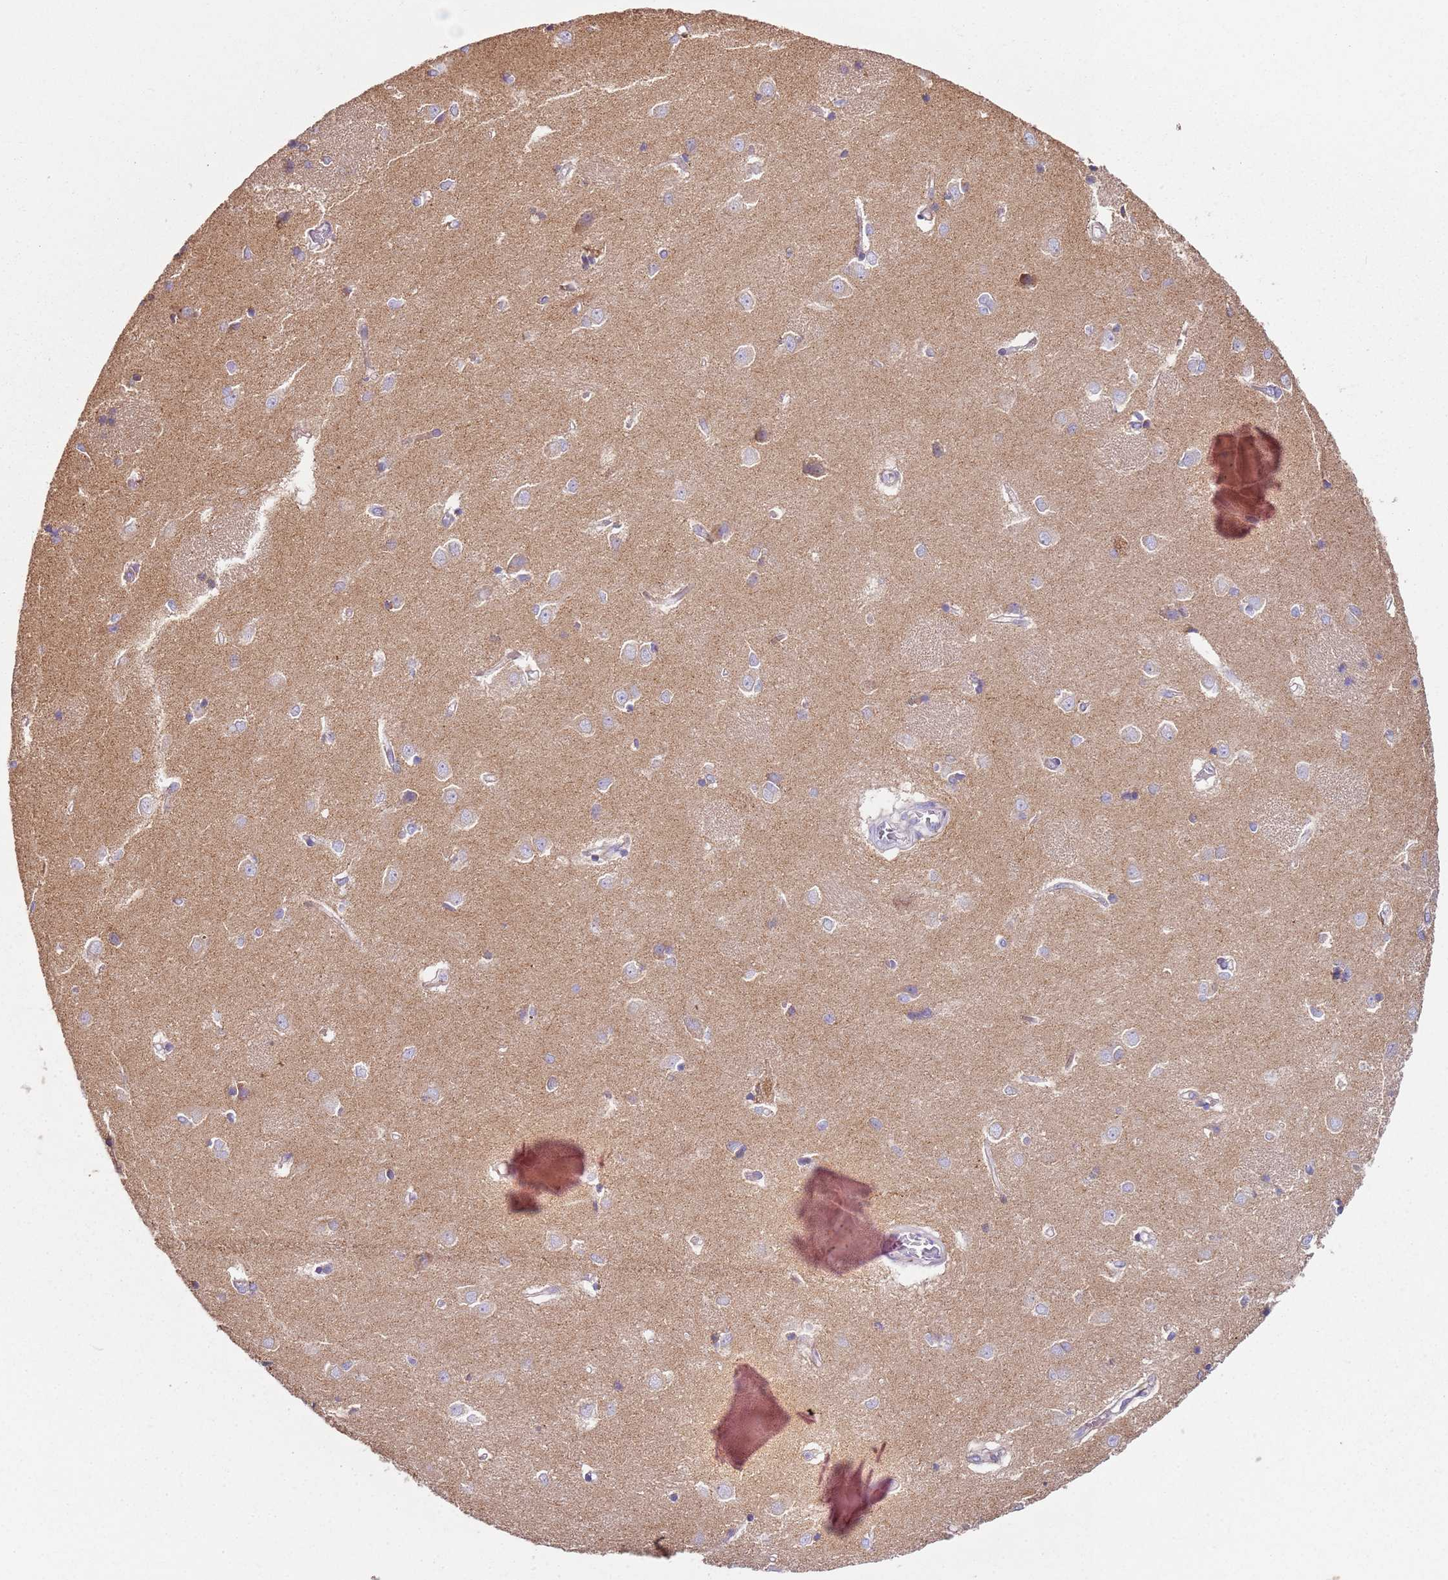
{"staining": {"intensity": "negative", "quantity": "none", "location": "none"}, "tissue": "caudate", "cell_type": "Glial cells", "image_type": "normal", "snomed": [{"axis": "morphology", "description": "Normal tissue, NOS"}, {"axis": "topography", "description": "Lateral ventricle wall"}], "caption": "The histopathology image displays no staining of glial cells in unremarkable caudate.", "gene": "ALS2", "patient": {"sex": "male", "age": 37}}